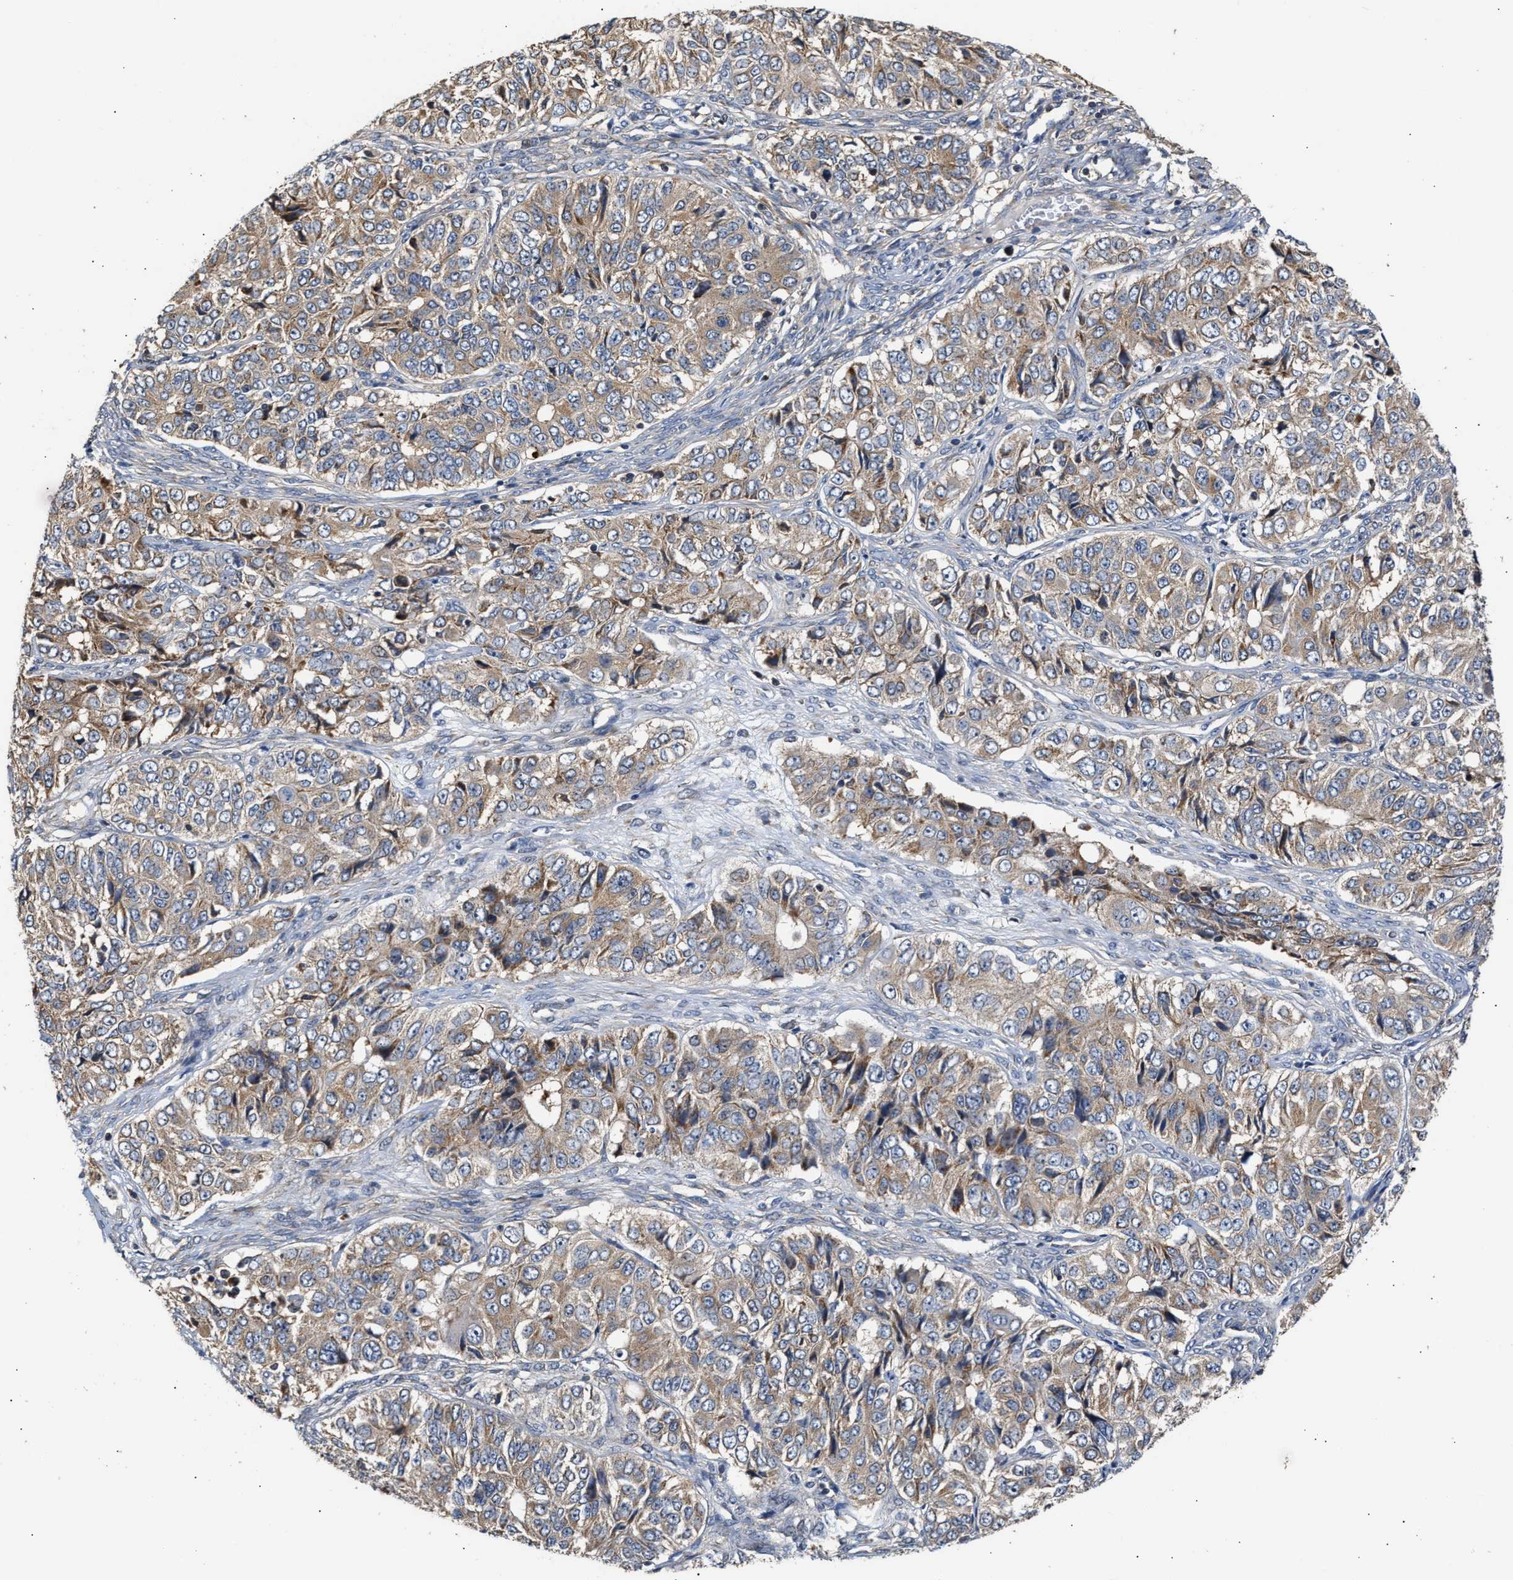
{"staining": {"intensity": "moderate", "quantity": ">75%", "location": "cytoplasmic/membranous"}, "tissue": "ovarian cancer", "cell_type": "Tumor cells", "image_type": "cancer", "snomed": [{"axis": "morphology", "description": "Carcinoma, endometroid"}, {"axis": "topography", "description": "Ovary"}], "caption": "Immunohistochemistry (DAB (3,3'-diaminobenzidine)) staining of endometroid carcinoma (ovarian) reveals moderate cytoplasmic/membranous protein staining in about >75% of tumor cells.", "gene": "CLIP2", "patient": {"sex": "female", "age": 51}}